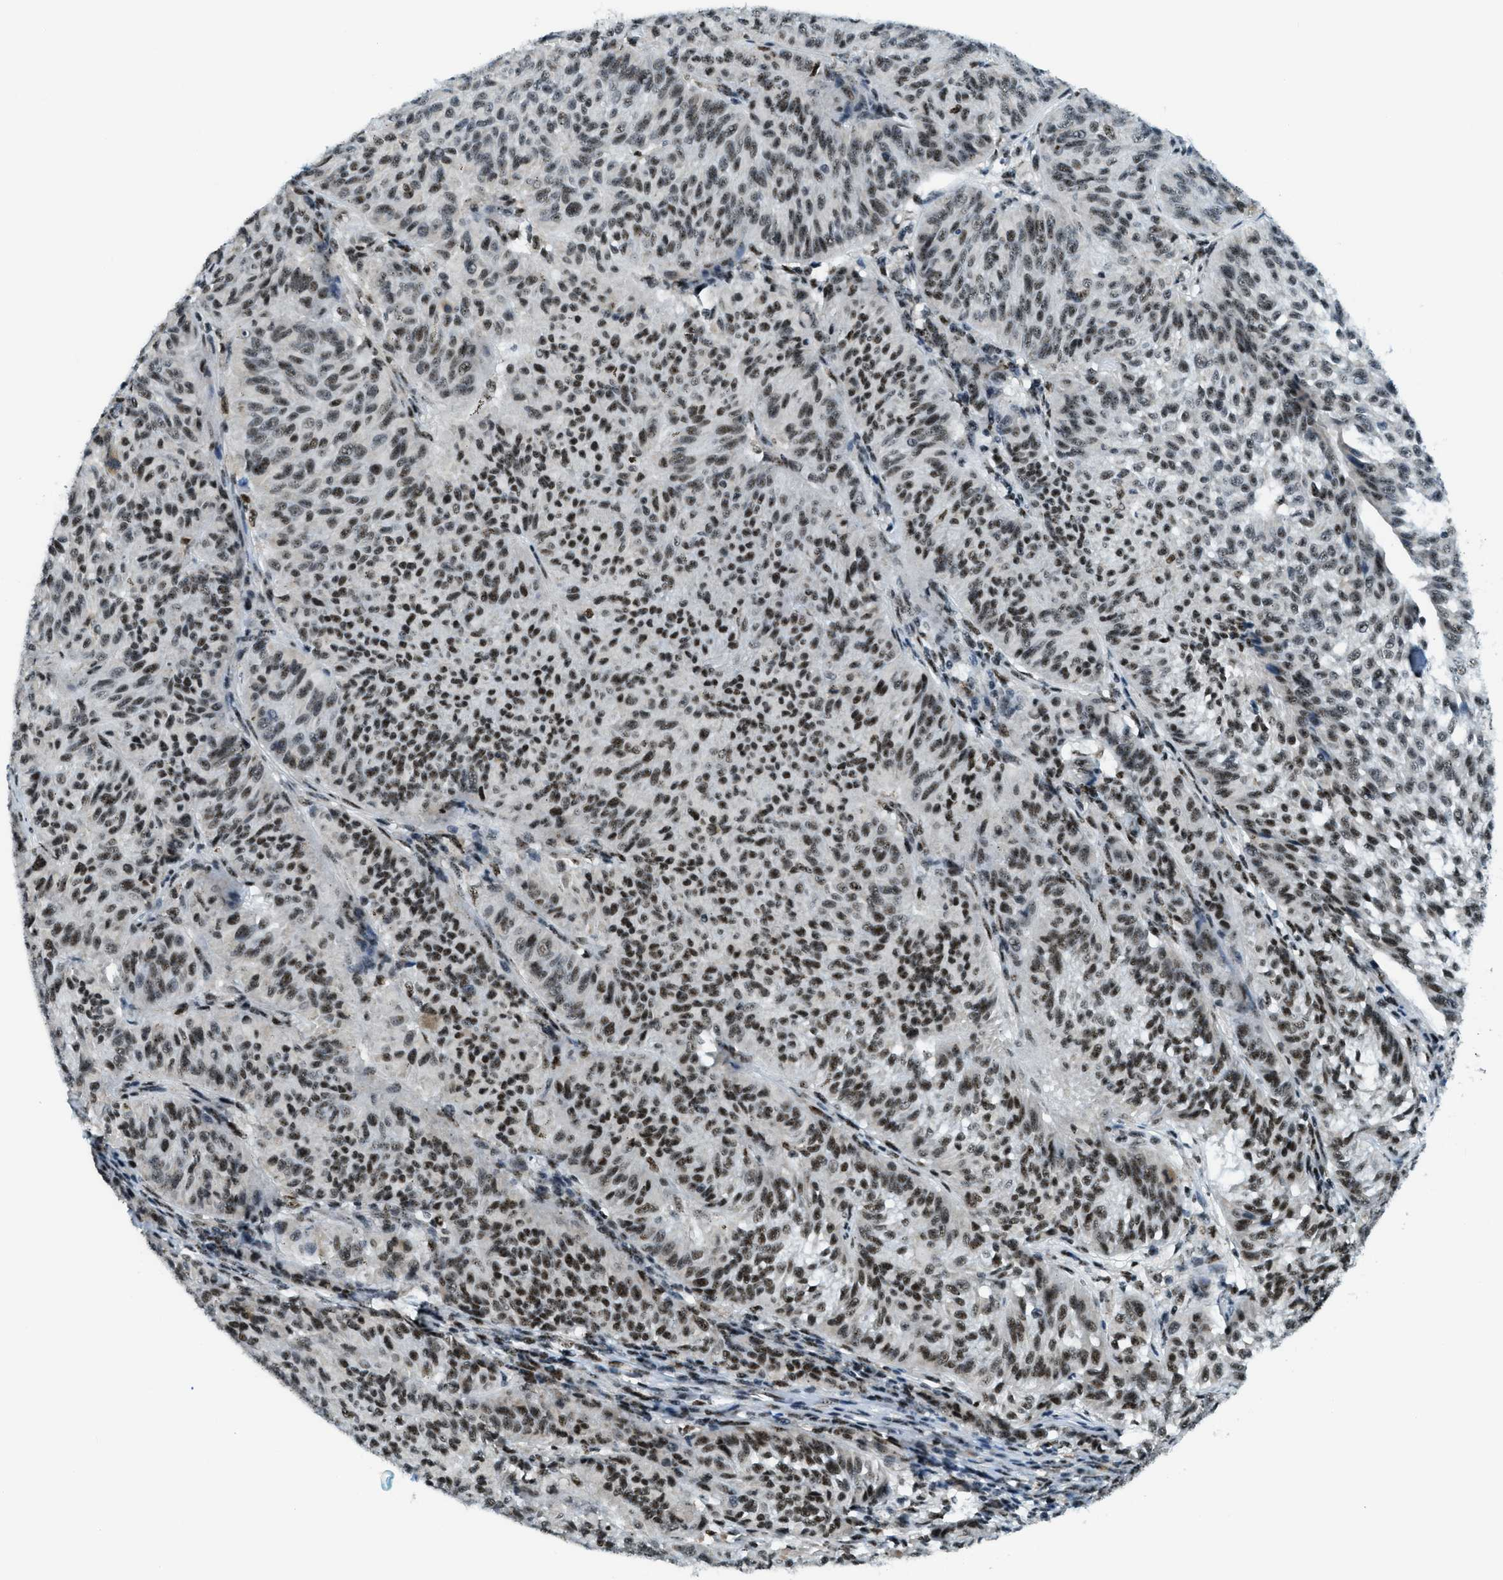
{"staining": {"intensity": "strong", "quantity": ">75%", "location": "nuclear"}, "tissue": "melanoma", "cell_type": "Tumor cells", "image_type": "cancer", "snomed": [{"axis": "morphology", "description": "Malignant melanoma, NOS"}, {"axis": "topography", "description": "Skin"}], "caption": "High-magnification brightfield microscopy of malignant melanoma stained with DAB (3,3'-diaminobenzidine) (brown) and counterstained with hematoxylin (blue). tumor cells exhibit strong nuclear staining is identified in approximately>75% of cells.", "gene": "SP100", "patient": {"sex": "female", "age": 72}}